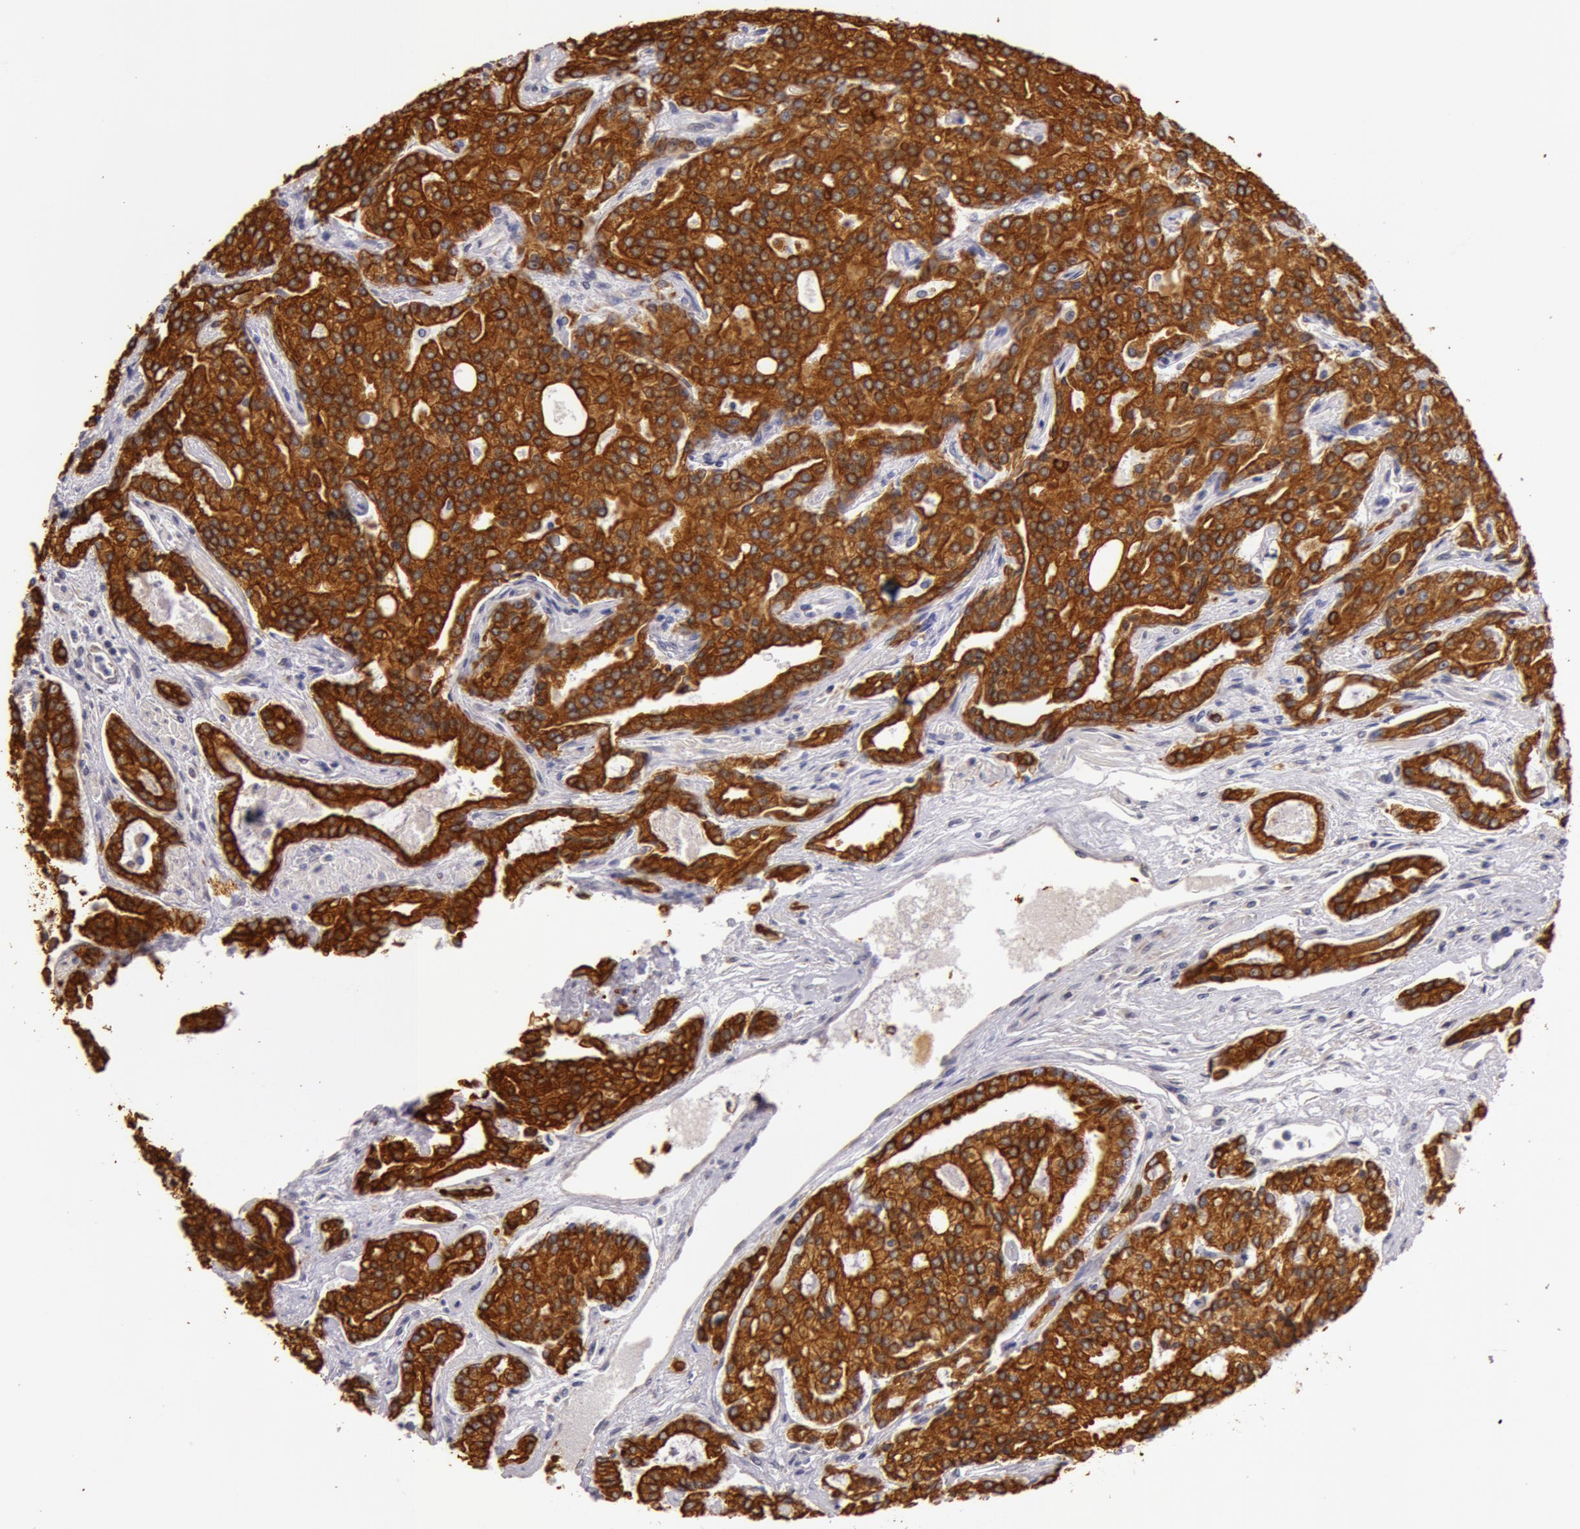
{"staining": {"intensity": "strong", "quantity": ">75%", "location": "cytoplasmic/membranous"}, "tissue": "prostate cancer", "cell_type": "Tumor cells", "image_type": "cancer", "snomed": [{"axis": "morphology", "description": "Adenocarcinoma, Medium grade"}, {"axis": "topography", "description": "Prostate"}], "caption": "Immunohistochemistry of prostate cancer (medium-grade adenocarcinoma) shows high levels of strong cytoplasmic/membranous staining in approximately >75% of tumor cells. Immunohistochemistry (ihc) stains the protein in brown and the nuclei are stained blue.", "gene": "KRT18", "patient": {"sex": "male", "age": 72}}